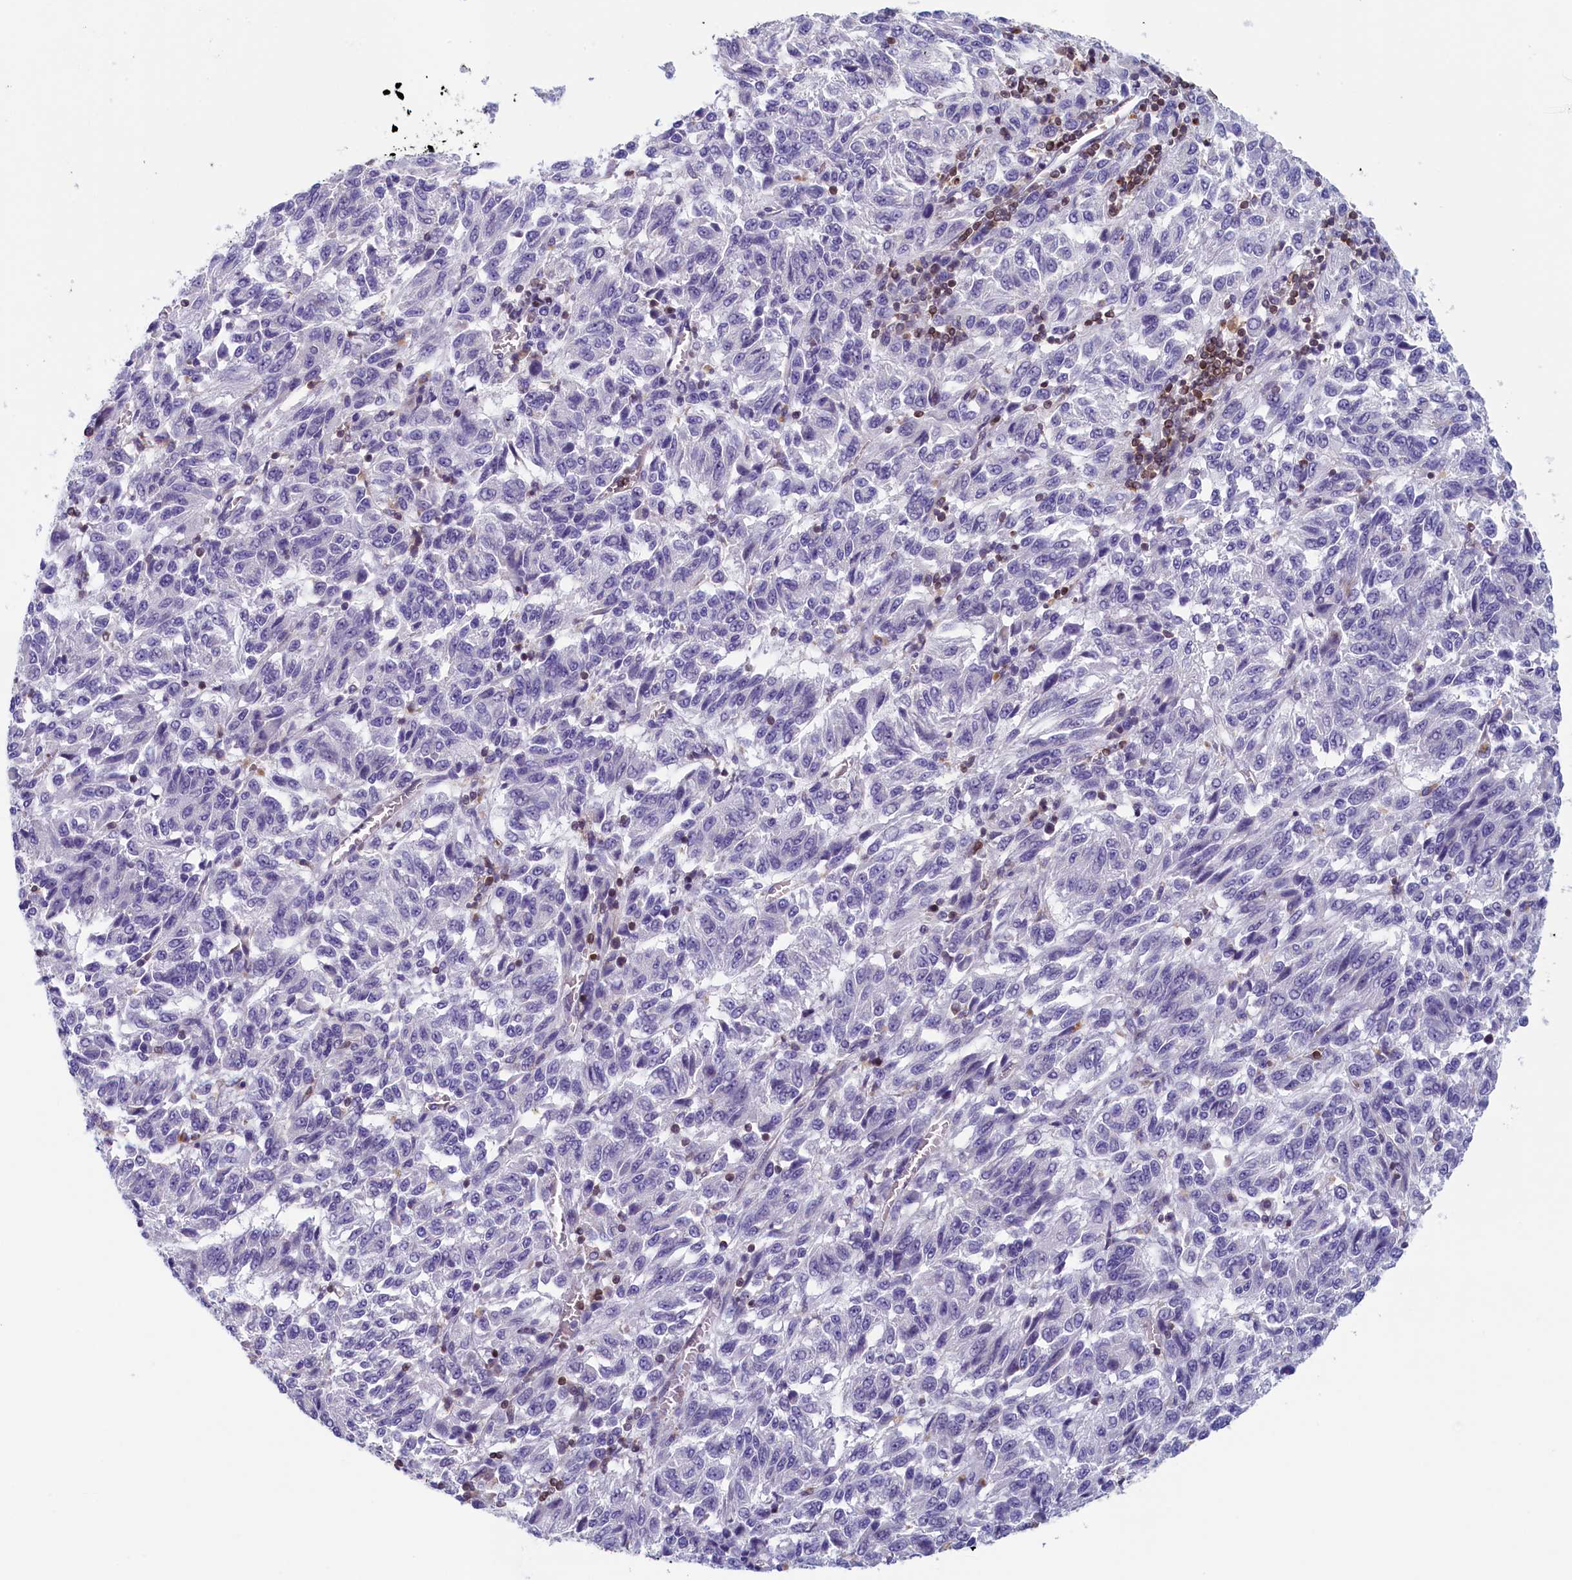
{"staining": {"intensity": "negative", "quantity": "none", "location": "none"}, "tissue": "melanoma", "cell_type": "Tumor cells", "image_type": "cancer", "snomed": [{"axis": "morphology", "description": "Malignant melanoma, Metastatic site"}, {"axis": "topography", "description": "Lung"}], "caption": "Immunohistochemistry photomicrograph of neoplastic tissue: malignant melanoma (metastatic site) stained with DAB (3,3'-diaminobenzidine) exhibits no significant protein expression in tumor cells.", "gene": "TRAF3IP3", "patient": {"sex": "male", "age": 64}}